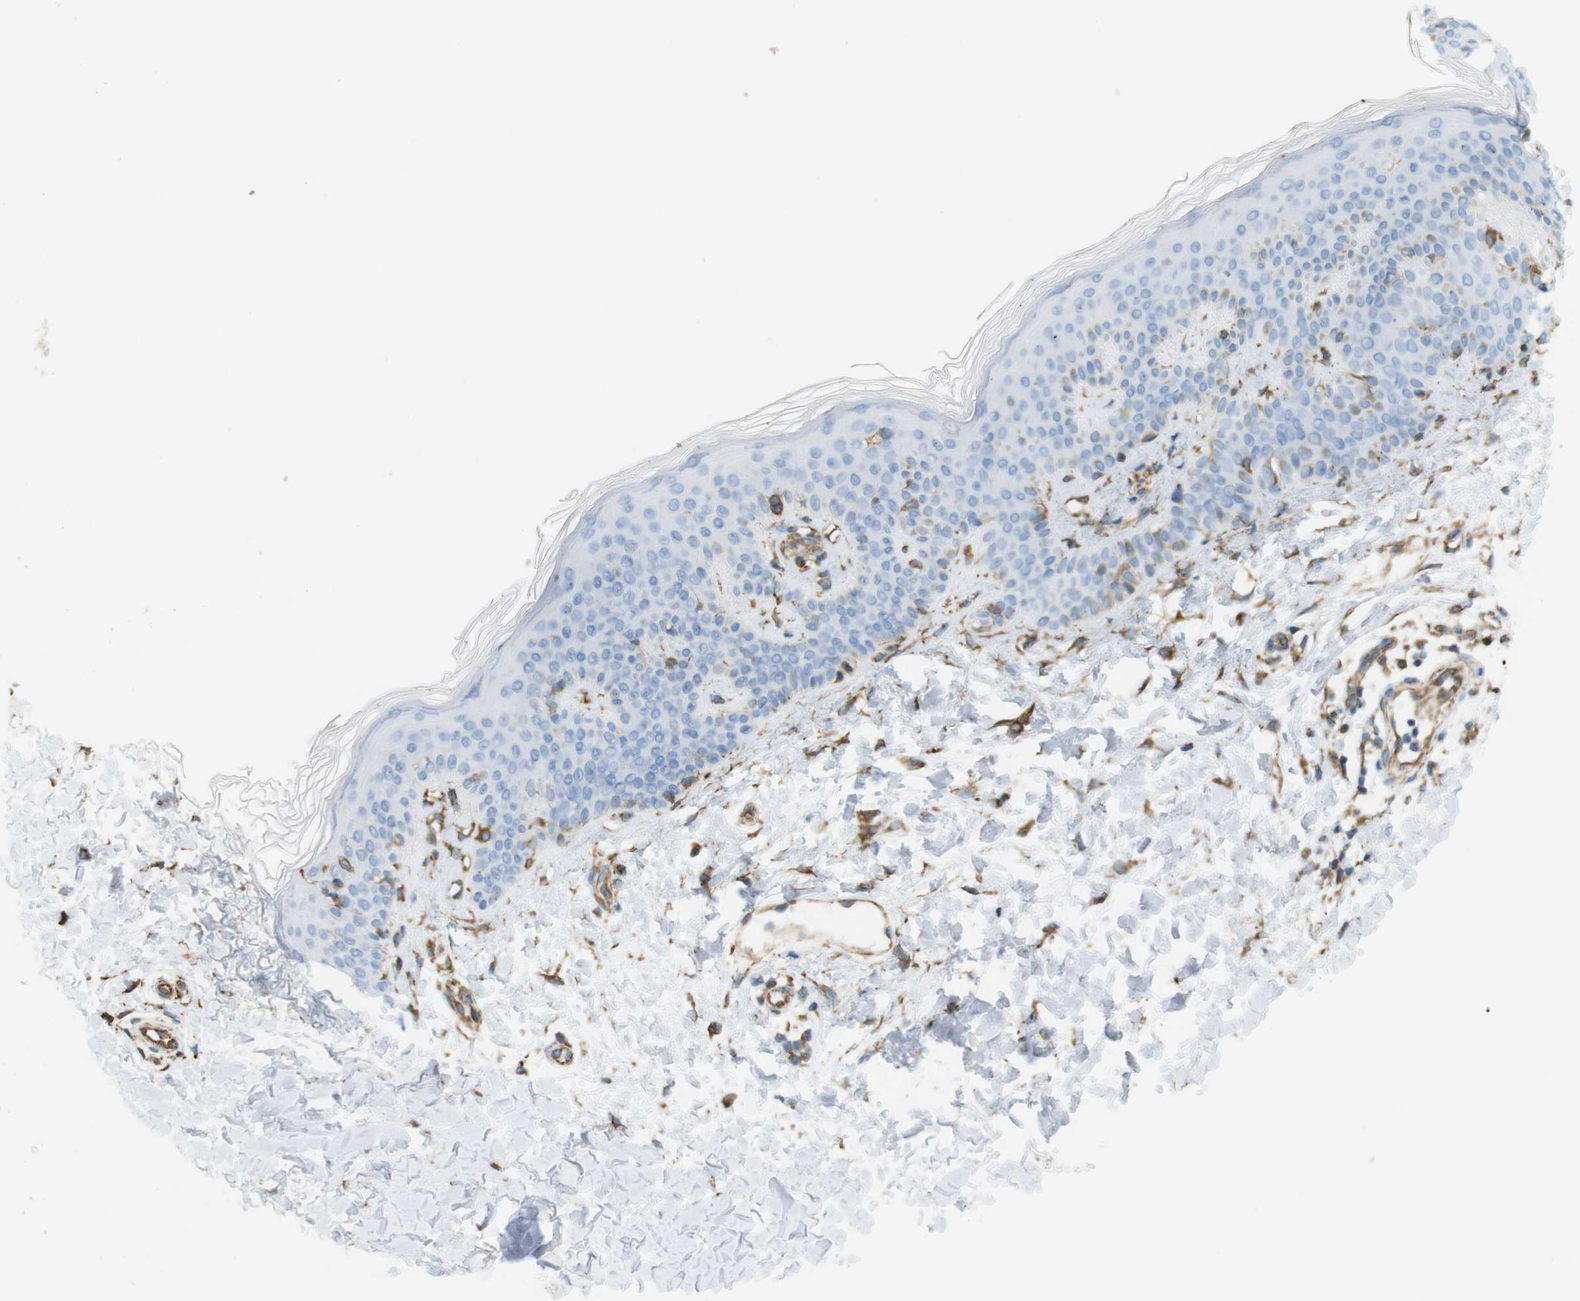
{"staining": {"intensity": "strong", "quantity": ">75%", "location": "cytoplasmic/membranous"}, "tissue": "skin", "cell_type": "Fibroblasts", "image_type": "normal", "snomed": [{"axis": "morphology", "description": "Normal tissue, NOS"}, {"axis": "topography", "description": "Skin"}], "caption": "Brown immunohistochemical staining in benign human skin reveals strong cytoplasmic/membranous positivity in approximately >75% of fibroblasts. Immunohistochemistry stains the protein of interest in brown and the nuclei are stained blue.", "gene": "MS4A10", "patient": {"sex": "male", "age": 16}}